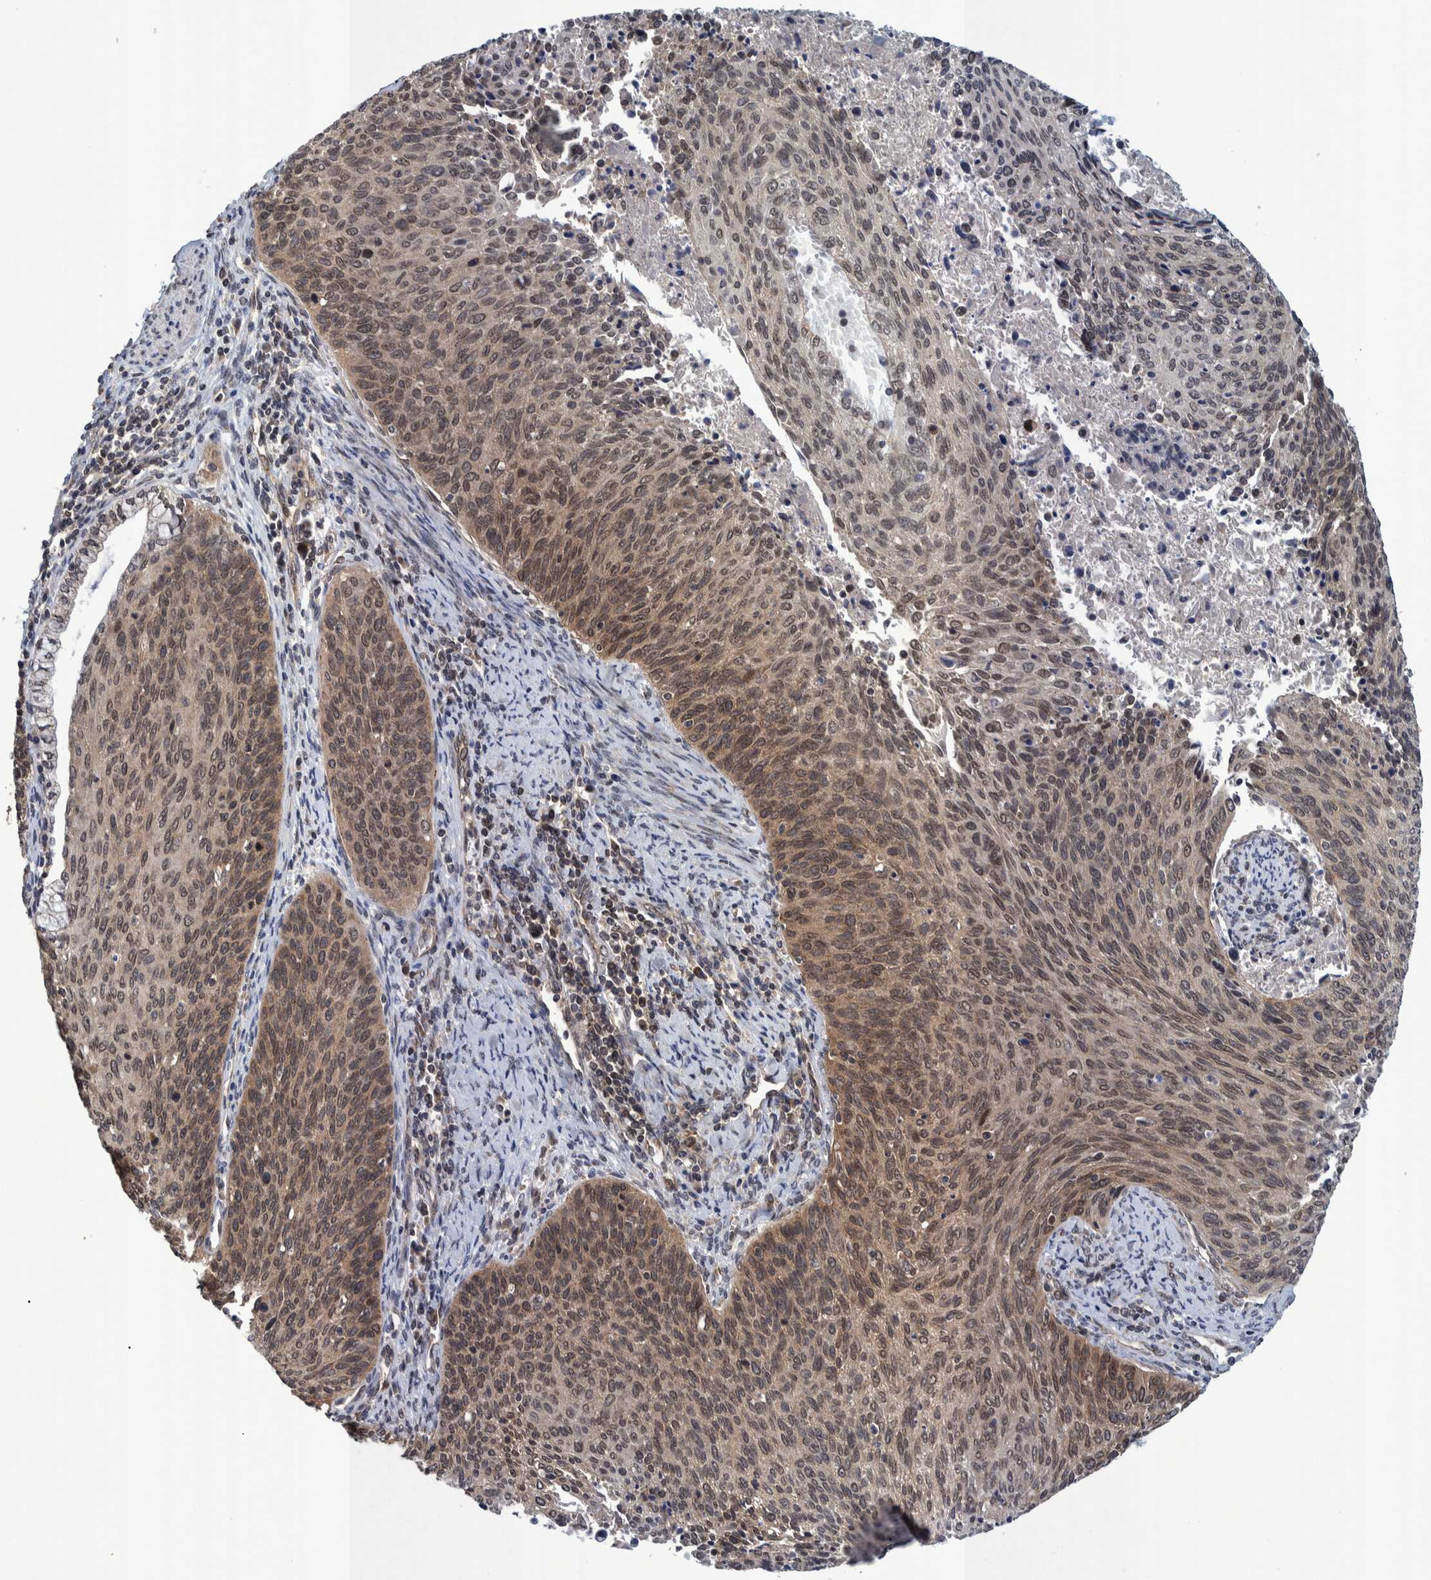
{"staining": {"intensity": "moderate", "quantity": ">75%", "location": "cytoplasmic/membranous"}, "tissue": "cervical cancer", "cell_type": "Tumor cells", "image_type": "cancer", "snomed": [{"axis": "morphology", "description": "Squamous cell carcinoma, NOS"}, {"axis": "topography", "description": "Cervix"}], "caption": "A brown stain labels moderate cytoplasmic/membranous expression of a protein in cervical cancer (squamous cell carcinoma) tumor cells.", "gene": "MRPS7", "patient": {"sex": "female", "age": 55}}